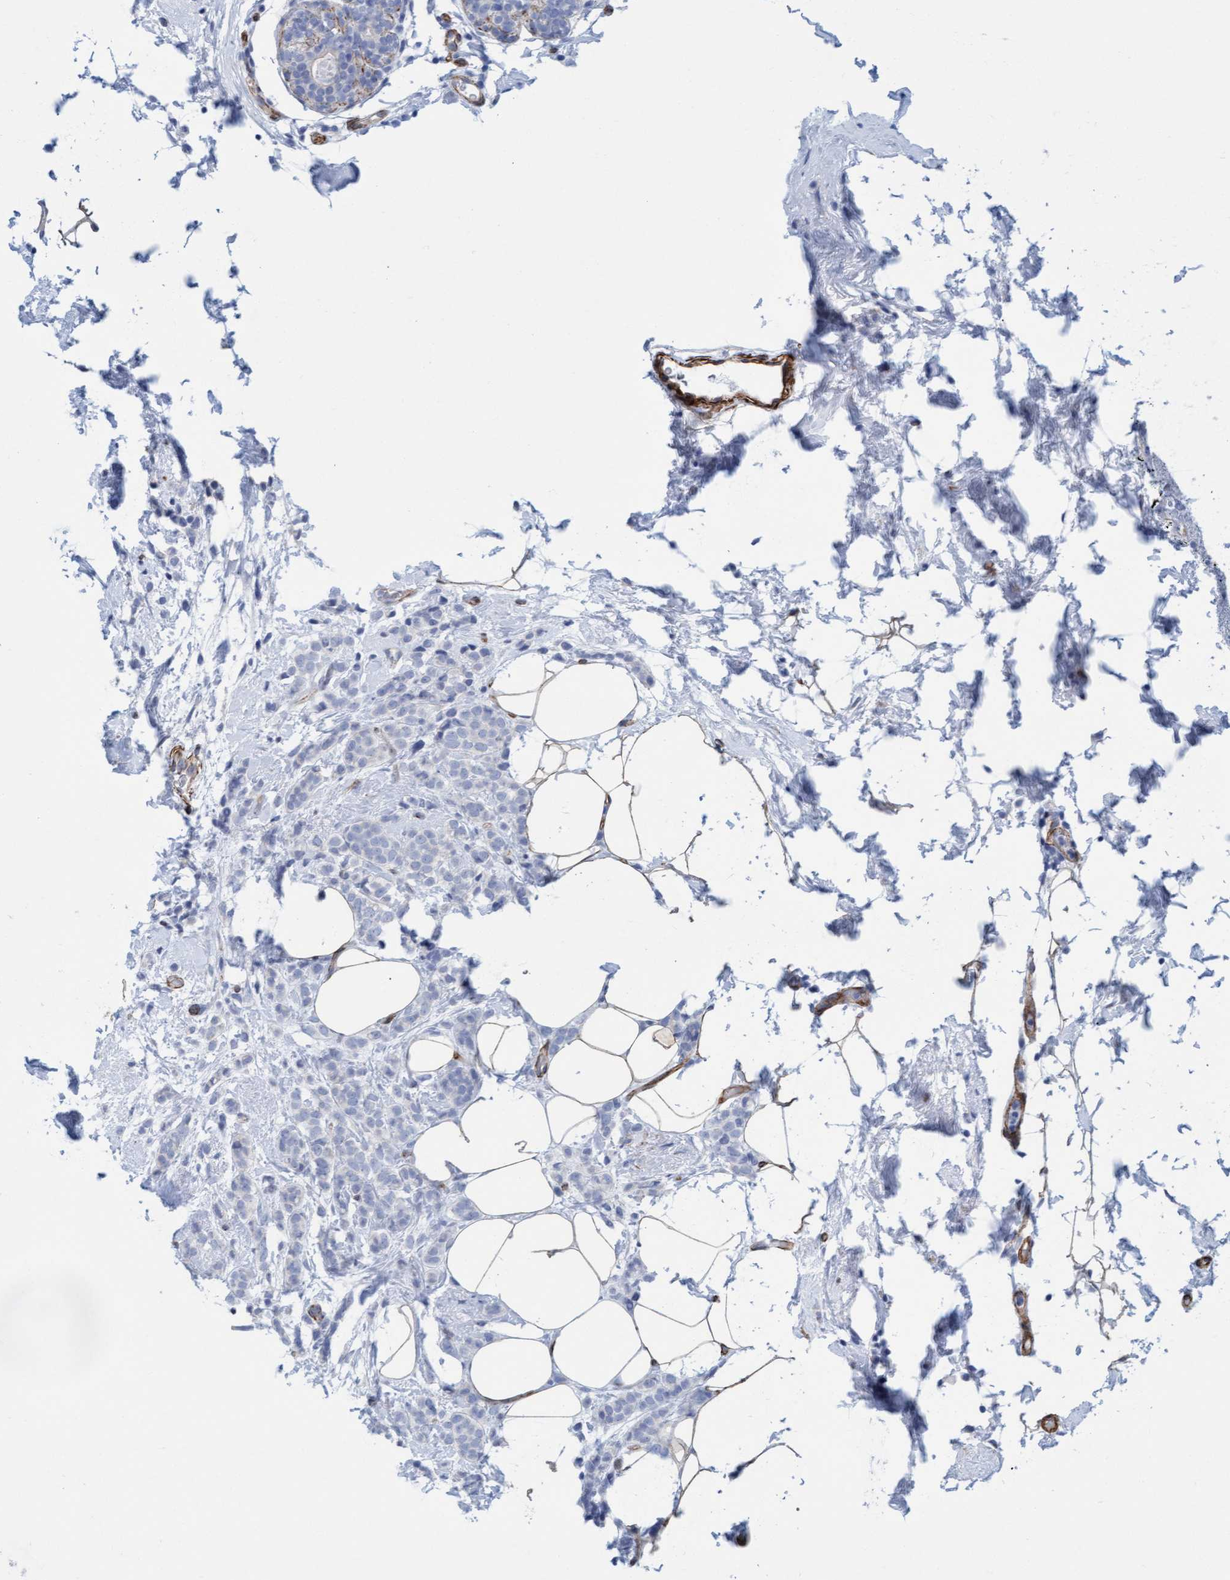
{"staining": {"intensity": "negative", "quantity": "none", "location": "none"}, "tissue": "breast cancer", "cell_type": "Tumor cells", "image_type": "cancer", "snomed": [{"axis": "morphology", "description": "Lobular carcinoma"}, {"axis": "topography", "description": "Breast"}], "caption": "A micrograph of human breast cancer is negative for staining in tumor cells.", "gene": "MTFR1", "patient": {"sex": "female", "age": 50}}